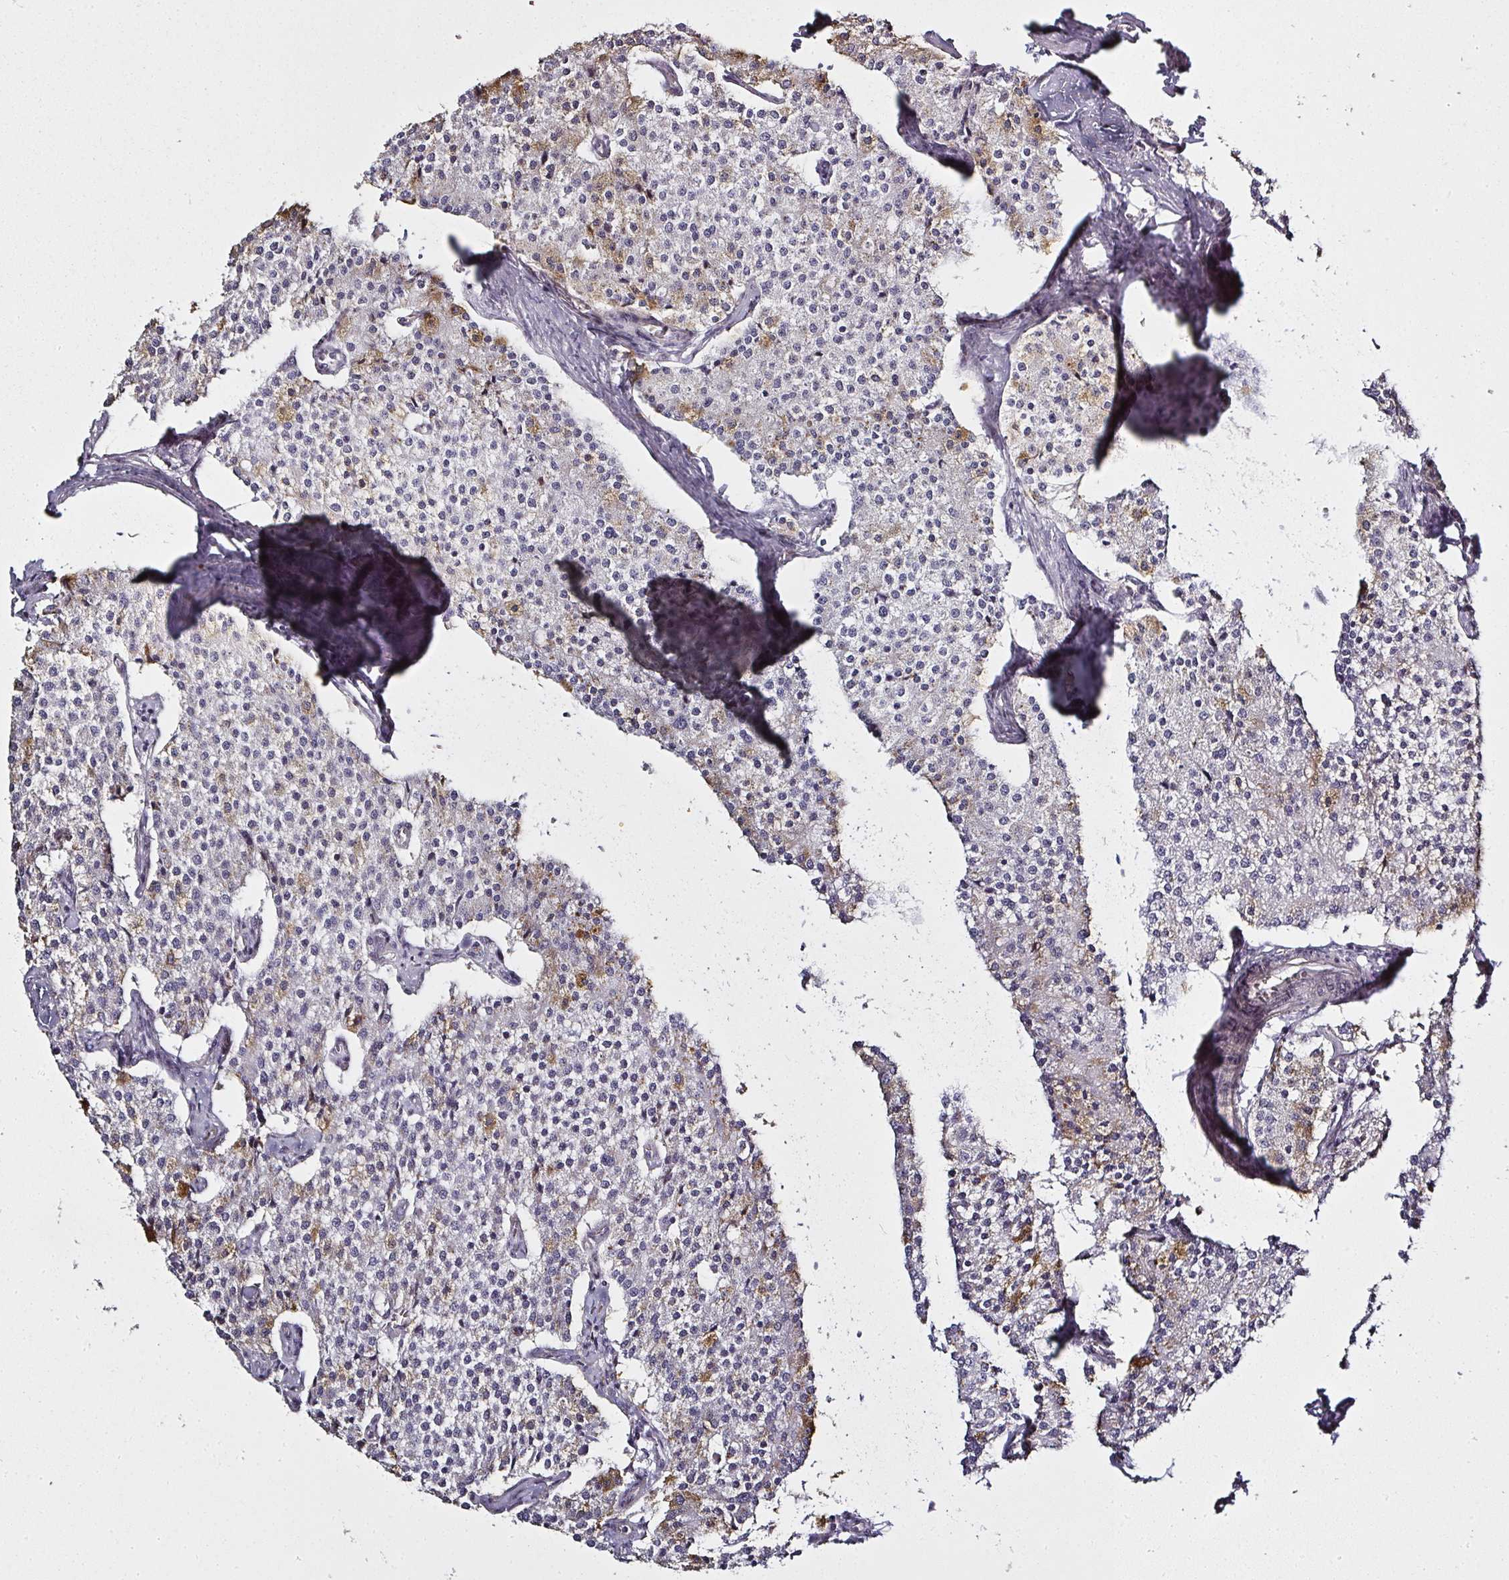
{"staining": {"intensity": "moderate", "quantity": "<25%", "location": "cytoplasmic/membranous"}, "tissue": "carcinoid", "cell_type": "Tumor cells", "image_type": "cancer", "snomed": [{"axis": "morphology", "description": "Carcinoid, malignant, NOS"}, {"axis": "topography", "description": "Colon"}], "caption": "Moderate cytoplasmic/membranous expression is identified in about <25% of tumor cells in malignant carcinoid.", "gene": "ATP8B2", "patient": {"sex": "female", "age": 52}}